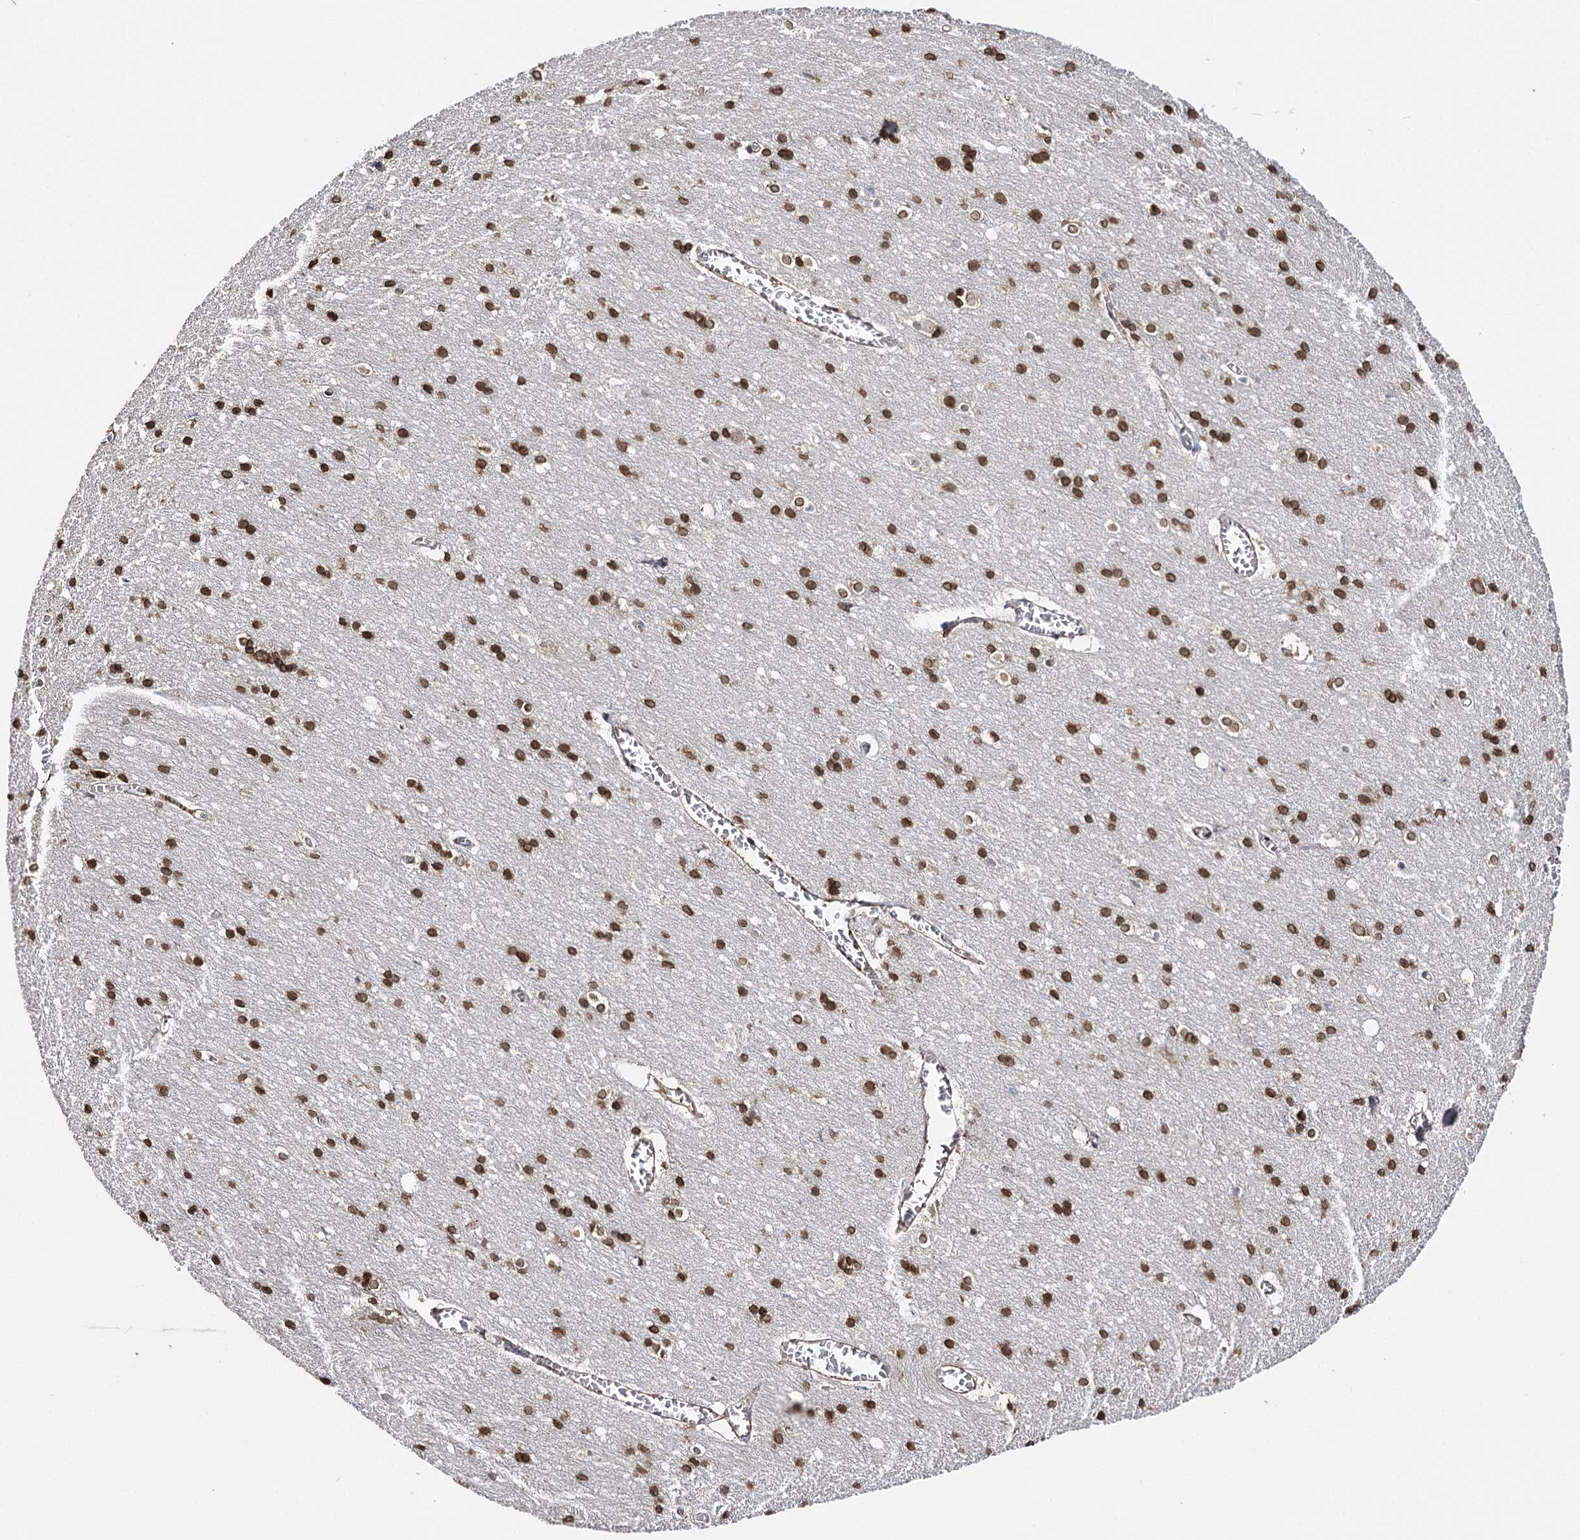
{"staining": {"intensity": "weak", "quantity": "25%-75%", "location": "cytoplasmic/membranous"}, "tissue": "cerebral cortex", "cell_type": "Endothelial cells", "image_type": "normal", "snomed": [{"axis": "morphology", "description": "Normal tissue, NOS"}, {"axis": "topography", "description": "Cerebral cortex"}], "caption": "High-power microscopy captured an immunohistochemistry (IHC) image of unremarkable cerebral cortex, revealing weak cytoplasmic/membranous expression in about 25%-75% of endothelial cells.", "gene": "SYVN1", "patient": {"sex": "male", "age": 54}}